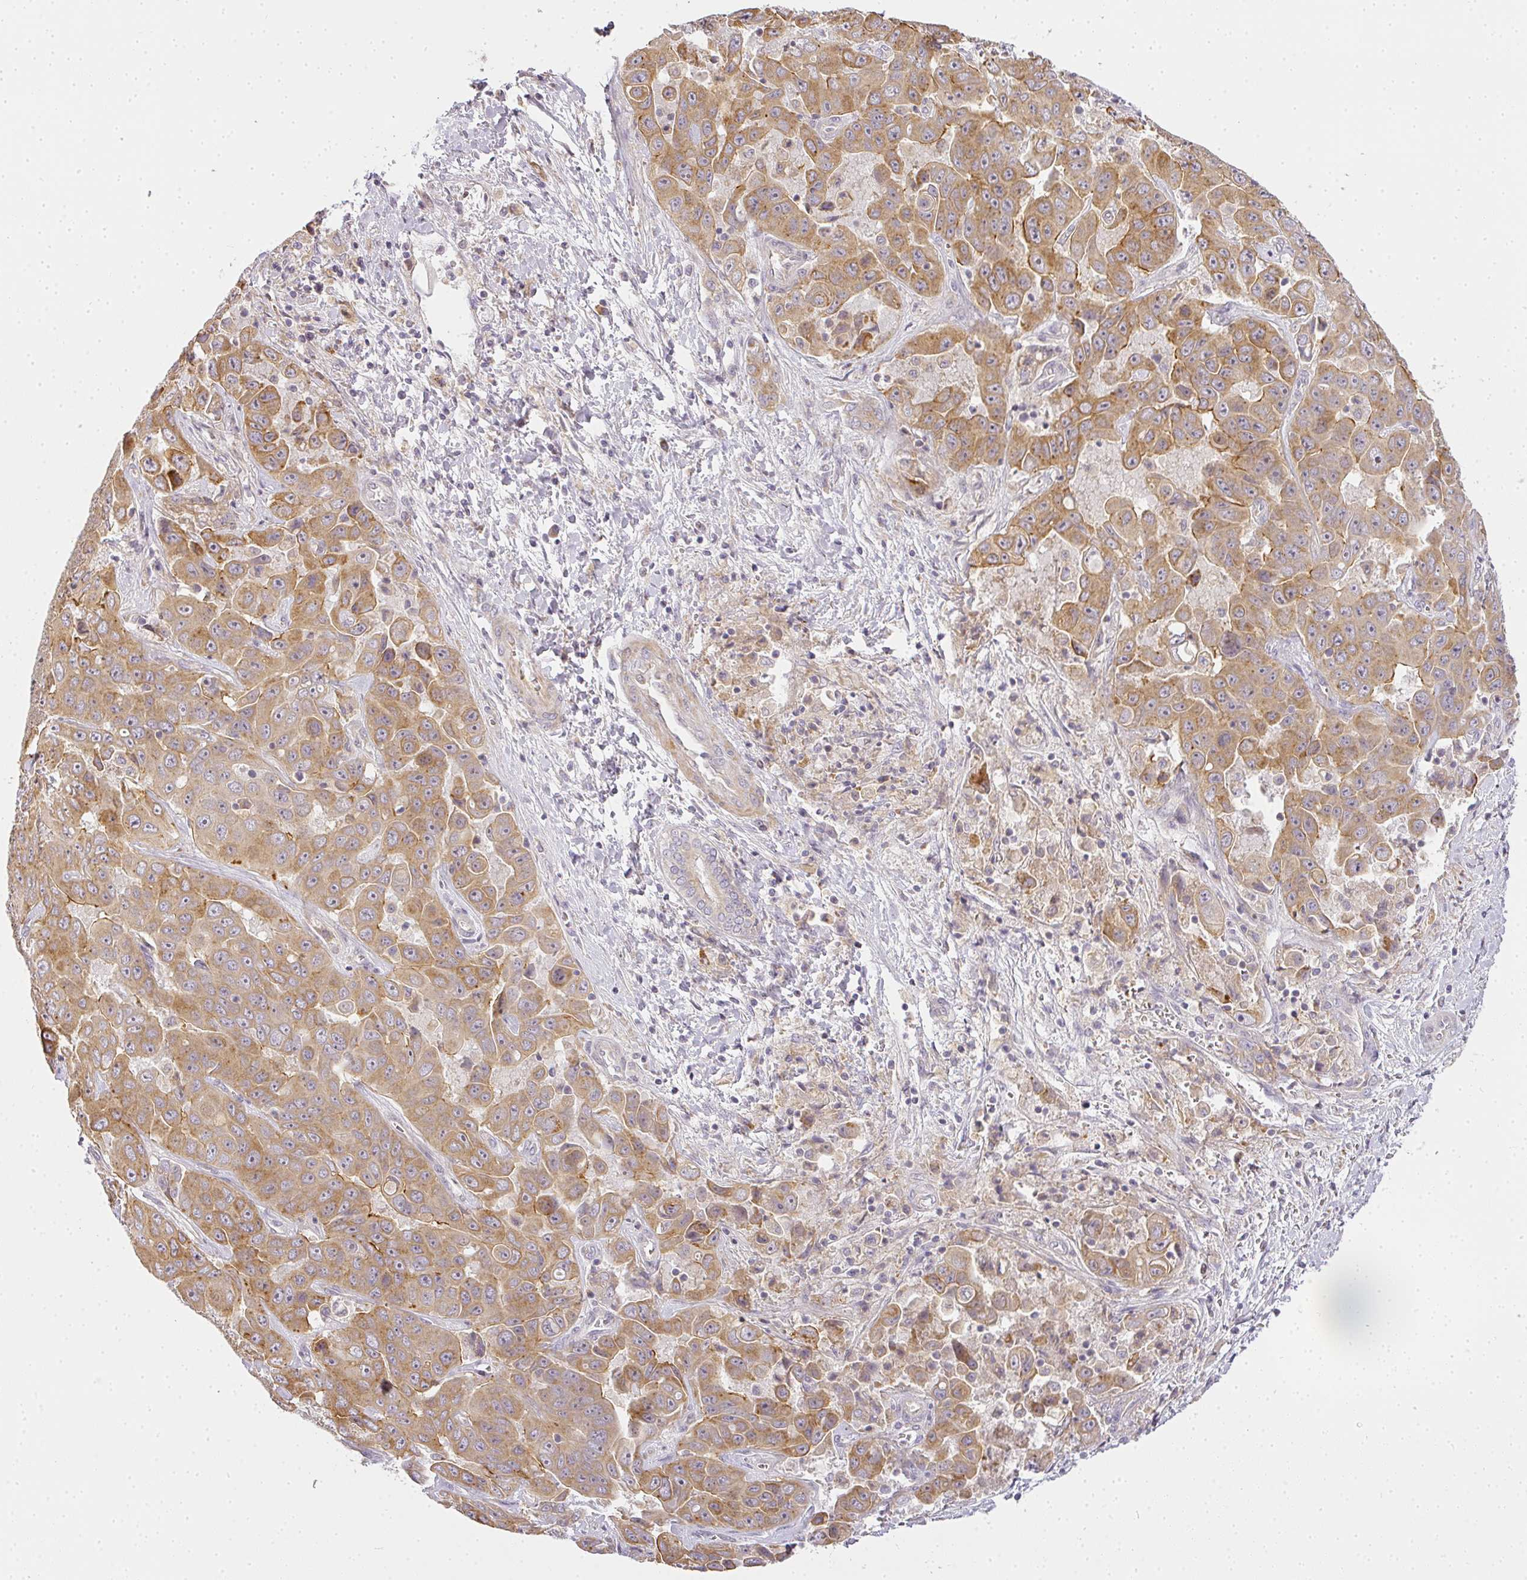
{"staining": {"intensity": "moderate", "quantity": ">75%", "location": "cytoplasmic/membranous"}, "tissue": "liver cancer", "cell_type": "Tumor cells", "image_type": "cancer", "snomed": [{"axis": "morphology", "description": "Cholangiocarcinoma"}, {"axis": "topography", "description": "Liver"}], "caption": "A medium amount of moderate cytoplasmic/membranous expression is seen in about >75% of tumor cells in liver cancer tissue.", "gene": "MED19", "patient": {"sex": "female", "age": 52}}